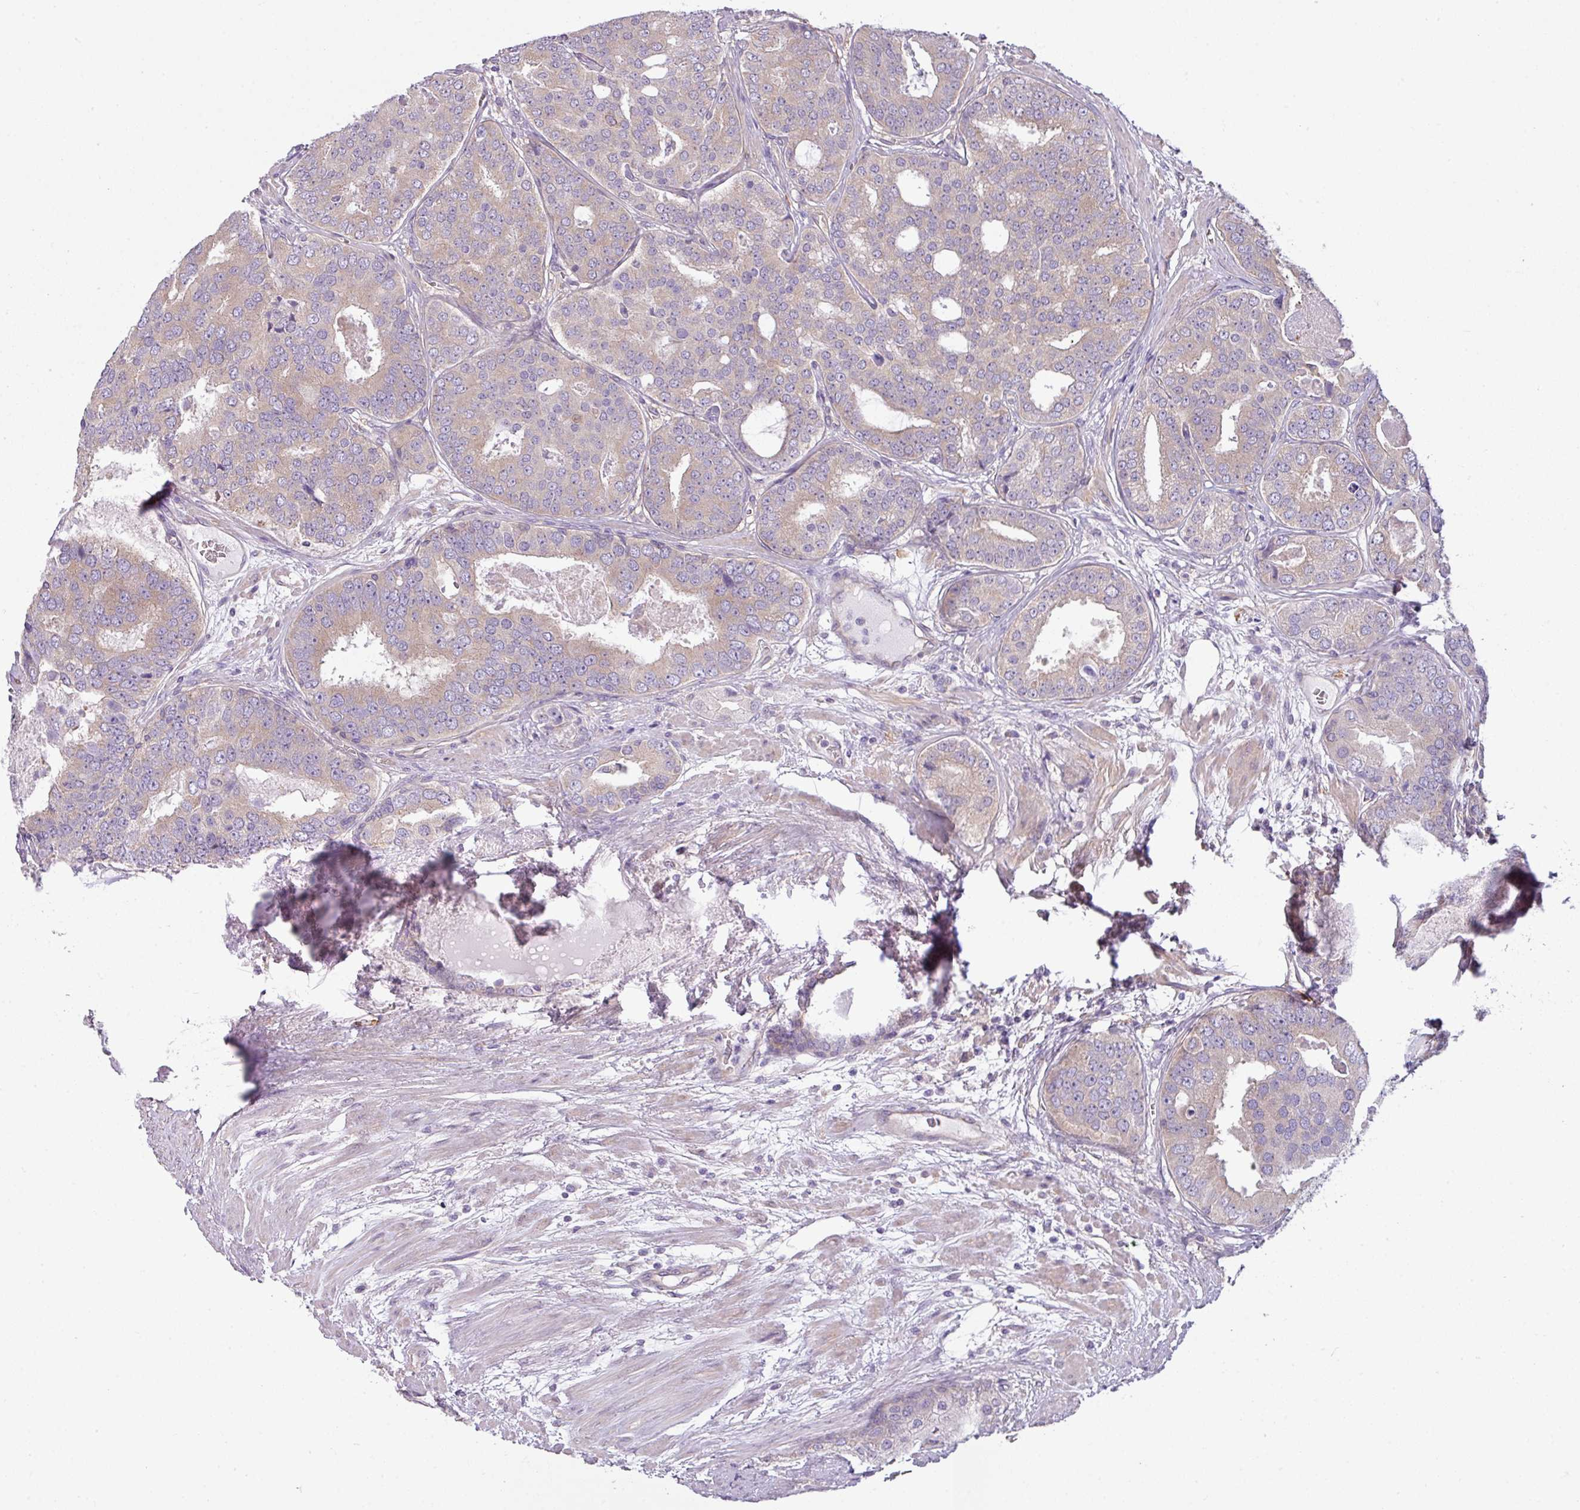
{"staining": {"intensity": "weak", "quantity": "25%-75%", "location": "cytoplasmic/membranous"}, "tissue": "prostate cancer", "cell_type": "Tumor cells", "image_type": "cancer", "snomed": [{"axis": "morphology", "description": "Adenocarcinoma, High grade"}, {"axis": "topography", "description": "Prostate"}], "caption": "Immunohistochemical staining of human high-grade adenocarcinoma (prostate) reveals low levels of weak cytoplasmic/membranous positivity in about 25%-75% of tumor cells.", "gene": "CAMK2B", "patient": {"sex": "male", "age": 71}}